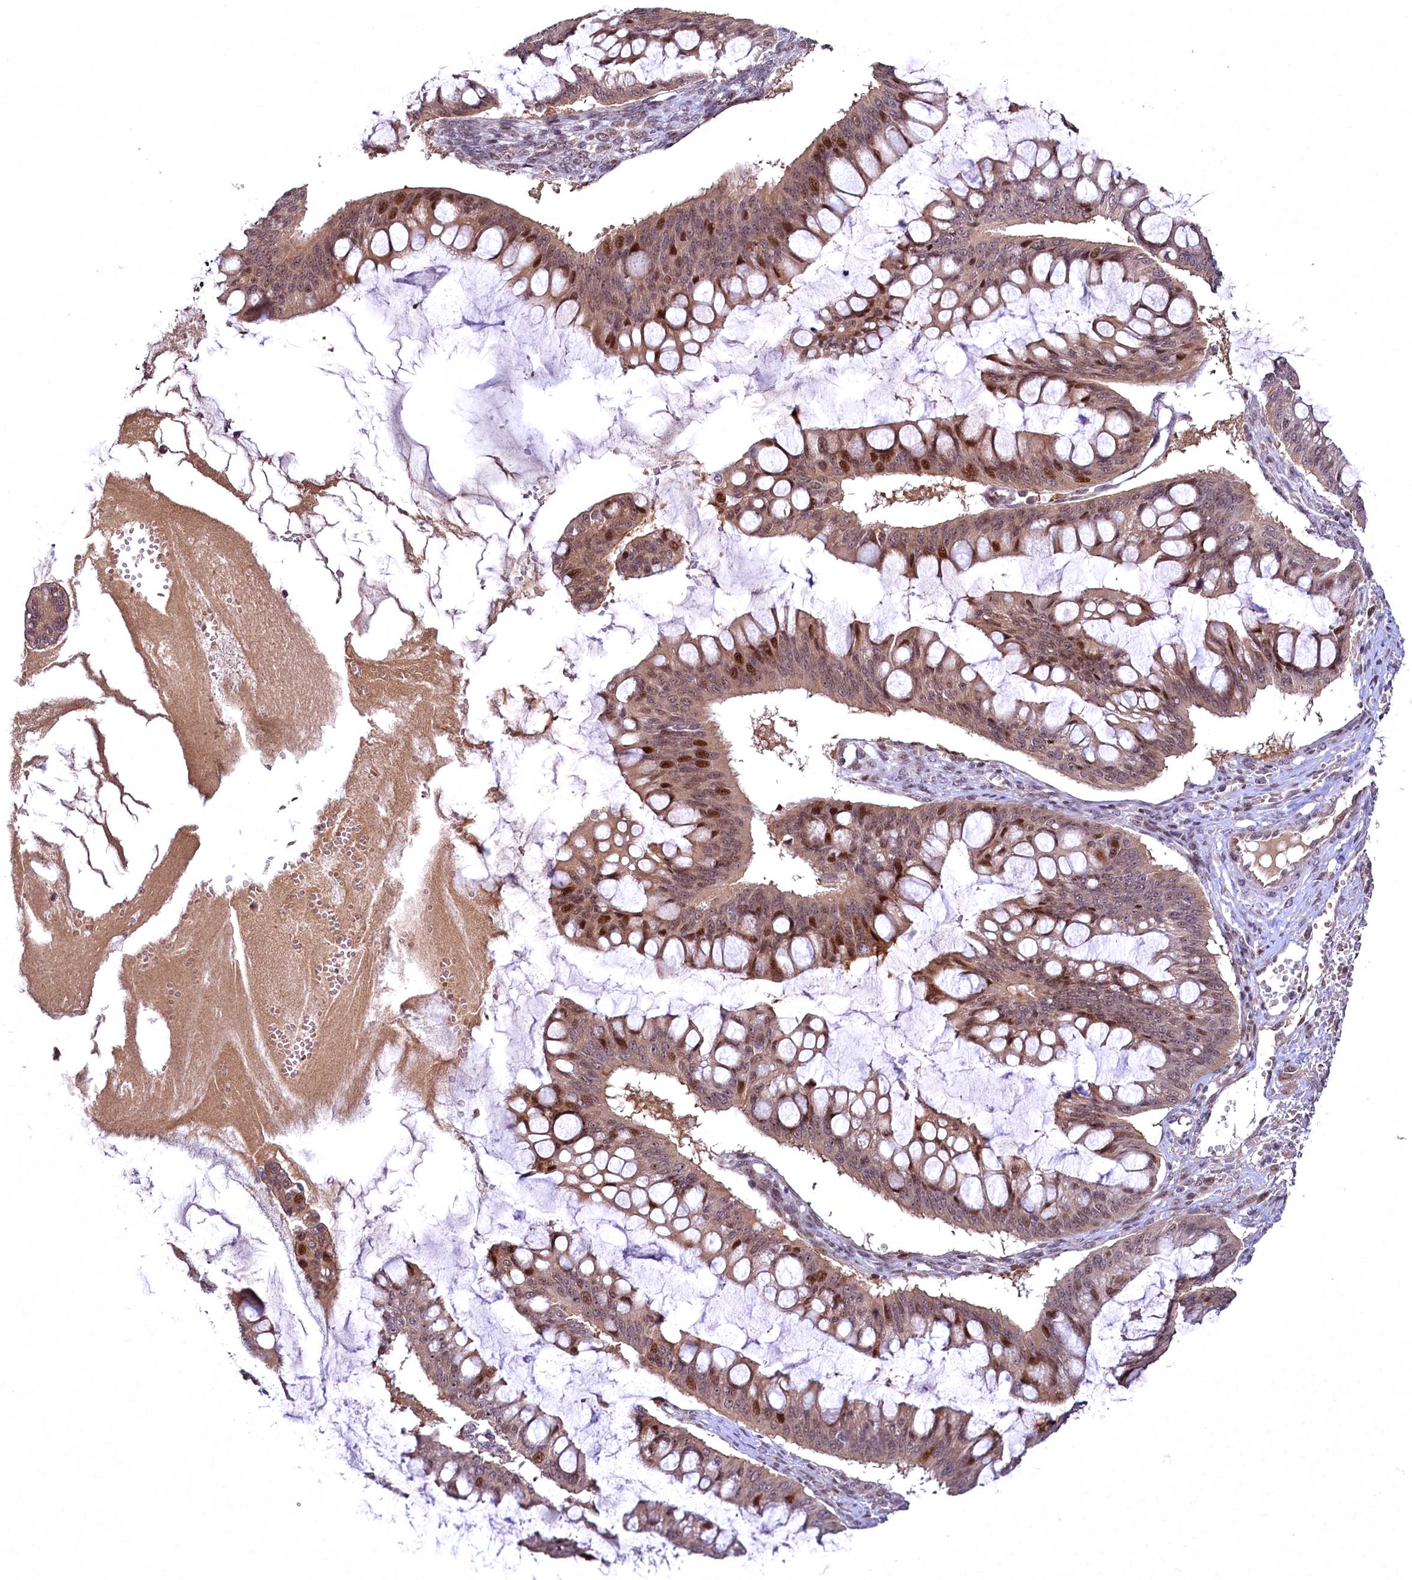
{"staining": {"intensity": "strong", "quantity": ">75%", "location": "cytoplasmic/membranous,nuclear"}, "tissue": "ovarian cancer", "cell_type": "Tumor cells", "image_type": "cancer", "snomed": [{"axis": "morphology", "description": "Cystadenocarcinoma, mucinous, NOS"}, {"axis": "topography", "description": "Ovary"}], "caption": "This is an image of IHC staining of ovarian cancer, which shows strong expression in the cytoplasmic/membranous and nuclear of tumor cells.", "gene": "N4BP2L1", "patient": {"sex": "female", "age": 73}}